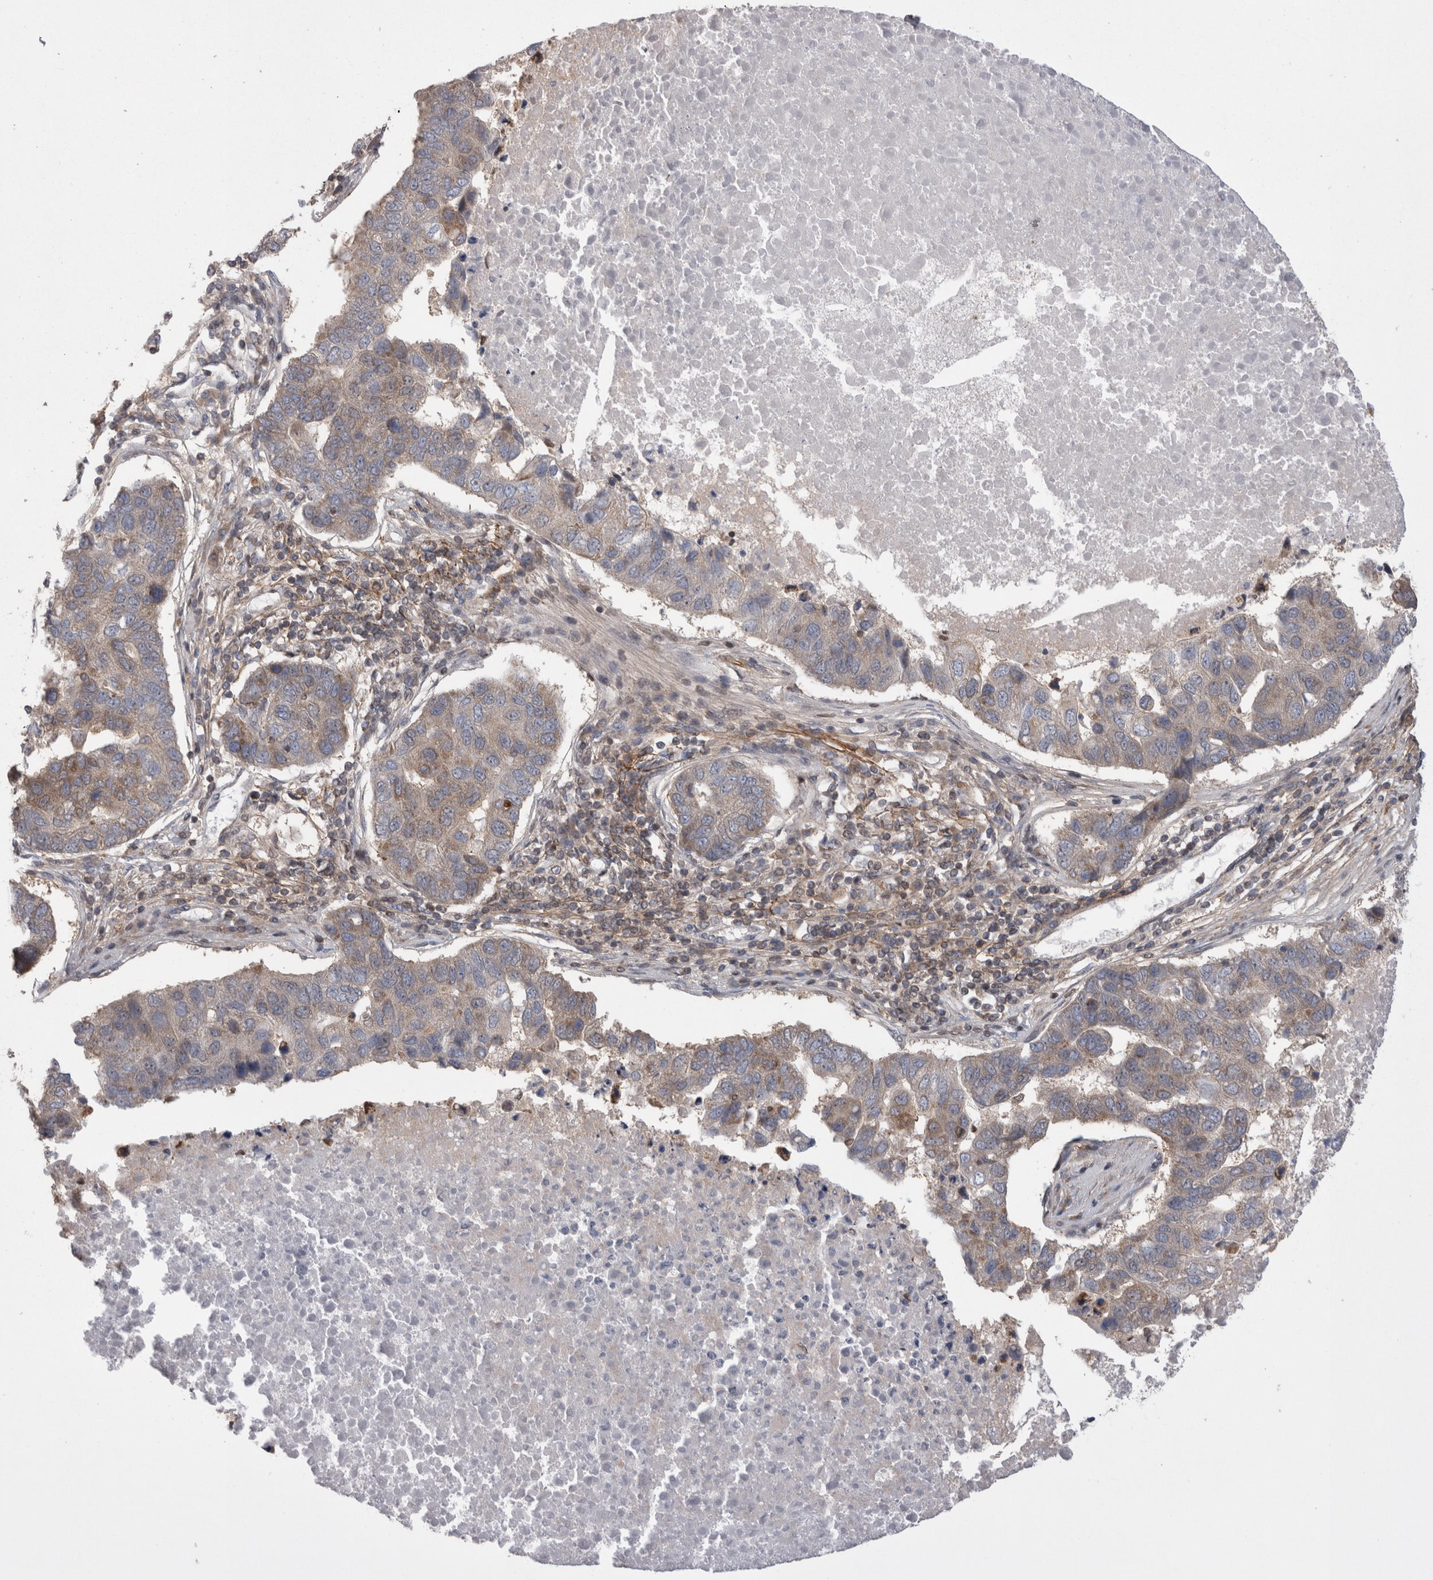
{"staining": {"intensity": "weak", "quantity": "25%-75%", "location": "cytoplasmic/membranous"}, "tissue": "pancreatic cancer", "cell_type": "Tumor cells", "image_type": "cancer", "snomed": [{"axis": "morphology", "description": "Adenocarcinoma, NOS"}, {"axis": "topography", "description": "Pancreas"}], "caption": "Adenocarcinoma (pancreatic) stained for a protein displays weak cytoplasmic/membranous positivity in tumor cells. Immunohistochemistry (ihc) stains the protein in brown and the nuclei are stained blue.", "gene": "DARS2", "patient": {"sex": "female", "age": 61}}